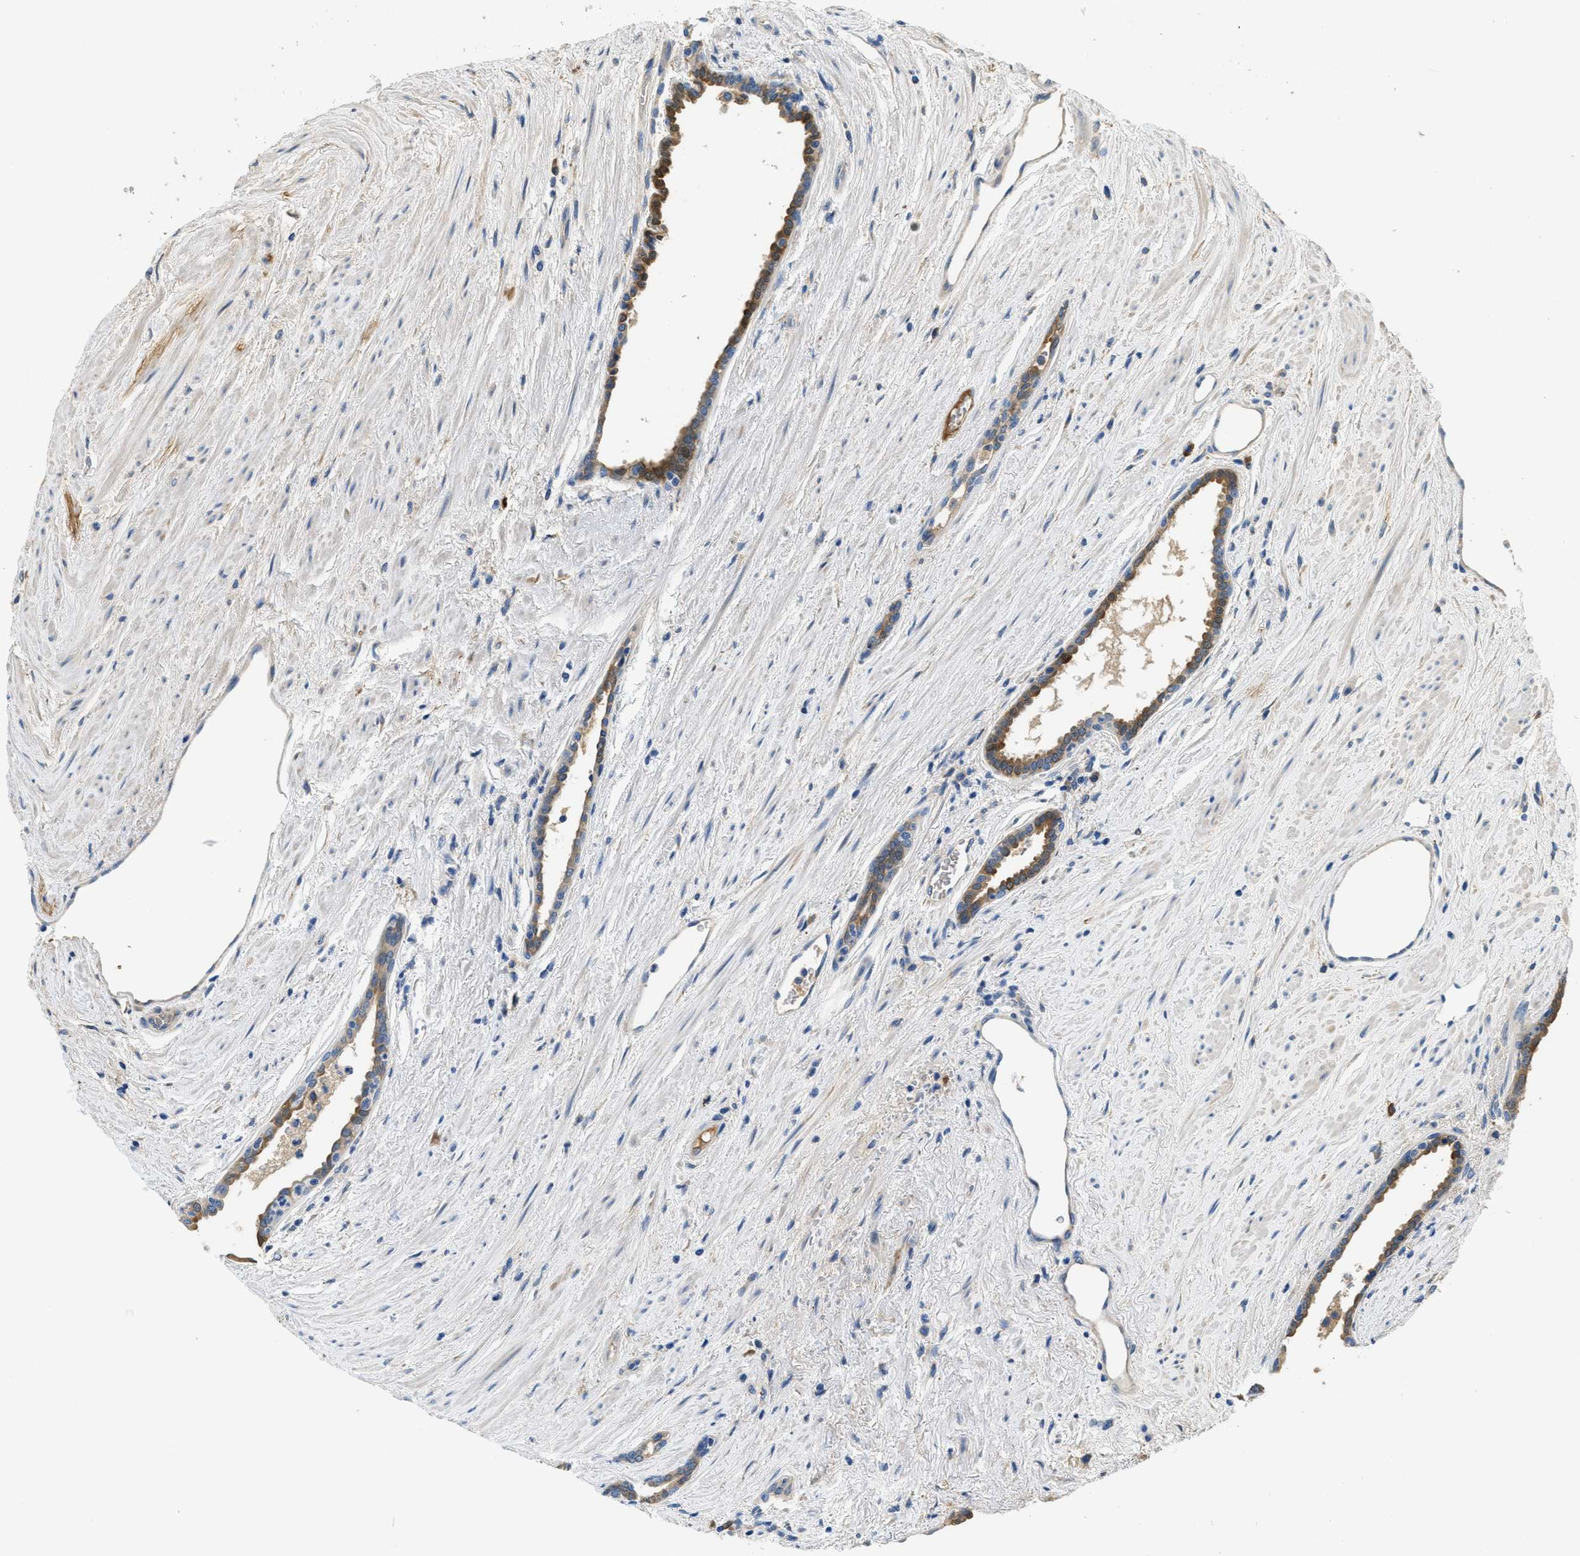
{"staining": {"intensity": "negative", "quantity": "none", "location": "none"}, "tissue": "prostate cancer", "cell_type": "Tumor cells", "image_type": "cancer", "snomed": [{"axis": "morphology", "description": "Adenocarcinoma, High grade"}, {"axis": "topography", "description": "Prostate"}], "caption": "IHC image of human prostate cancer (high-grade adenocarcinoma) stained for a protein (brown), which displays no positivity in tumor cells. (Brightfield microscopy of DAB IHC at high magnification).", "gene": "RIPK2", "patient": {"sex": "male", "age": 71}}